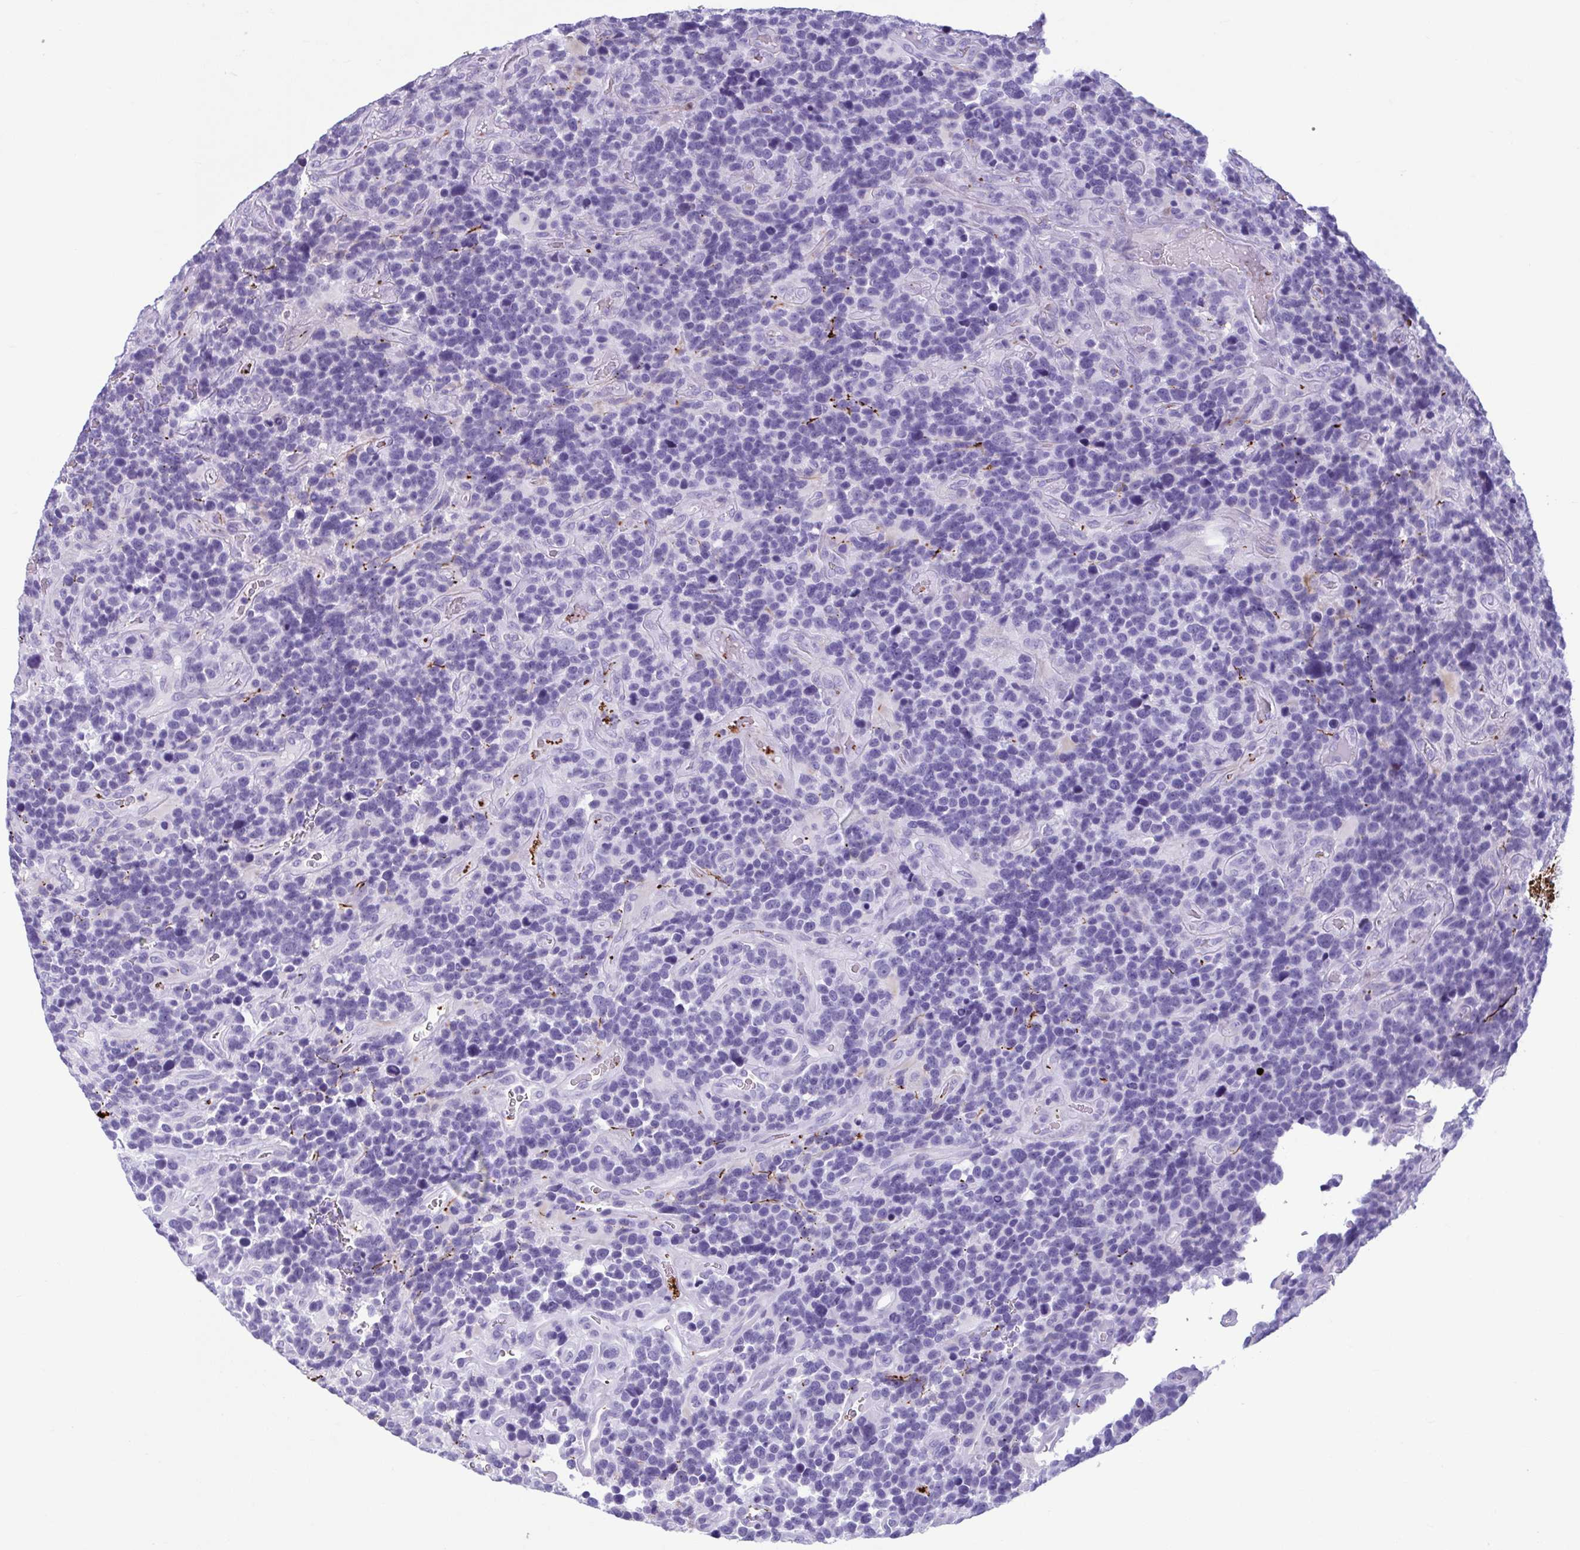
{"staining": {"intensity": "negative", "quantity": "none", "location": "none"}, "tissue": "glioma", "cell_type": "Tumor cells", "image_type": "cancer", "snomed": [{"axis": "morphology", "description": "Glioma, malignant, High grade"}, {"axis": "topography", "description": "Brain"}], "caption": "Immunohistochemistry (IHC) micrograph of glioma stained for a protein (brown), which reveals no expression in tumor cells.", "gene": "TCEAL3", "patient": {"sex": "male", "age": 33}}